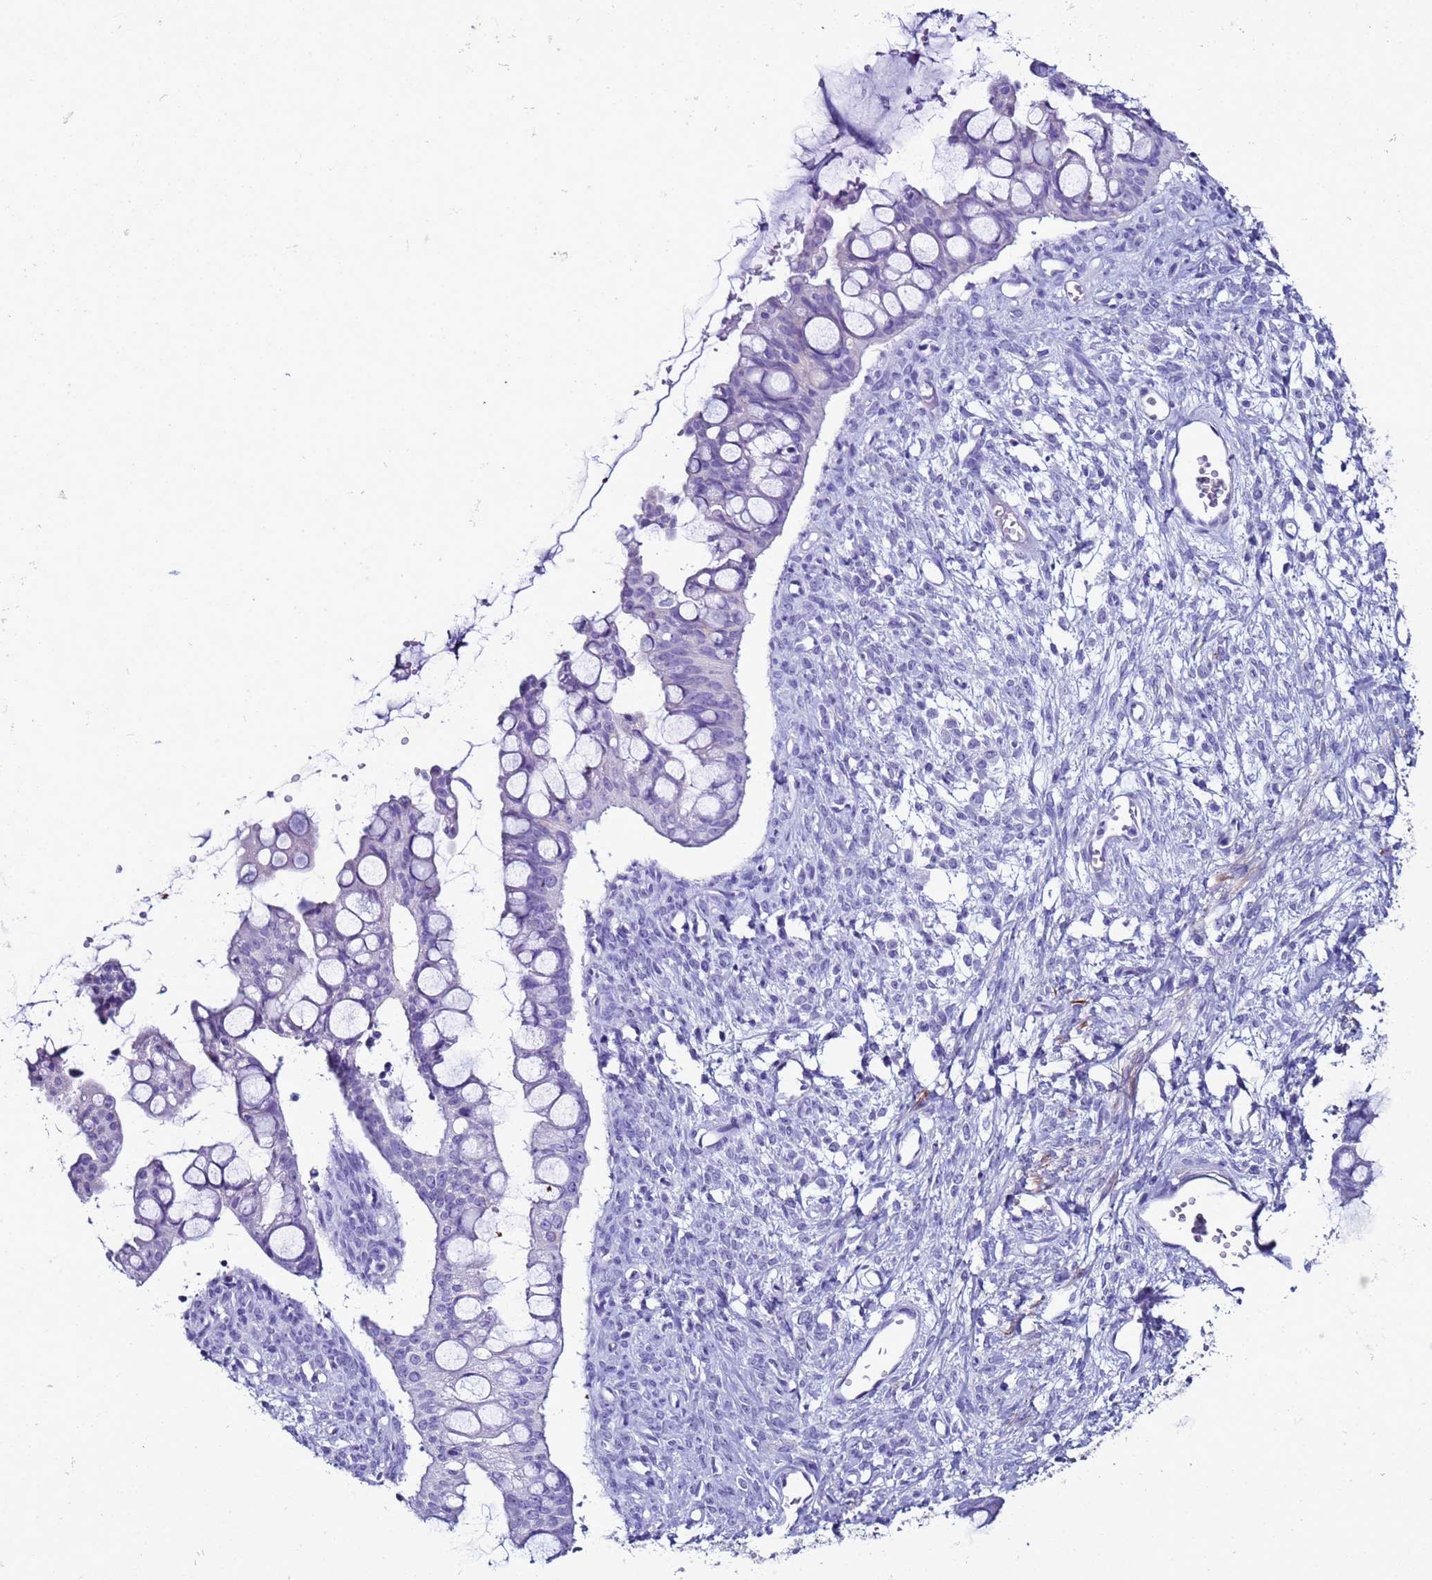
{"staining": {"intensity": "negative", "quantity": "none", "location": "none"}, "tissue": "ovarian cancer", "cell_type": "Tumor cells", "image_type": "cancer", "snomed": [{"axis": "morphology", "description": "Cystadenocarcinoma, mucinous, NOS"}, {"axis": "topography", "description": "Ovary"}], "caption": "Ovarian mucinous cystadenocarcinoma was stained to show a protein in brown. There is no significant staining in tumor cells. (Immunohistochemistry (ihc), brightfield microscopy, high magnification).", "gene": "LCMT1", "patient": {"sex": "female", "age": 73}}